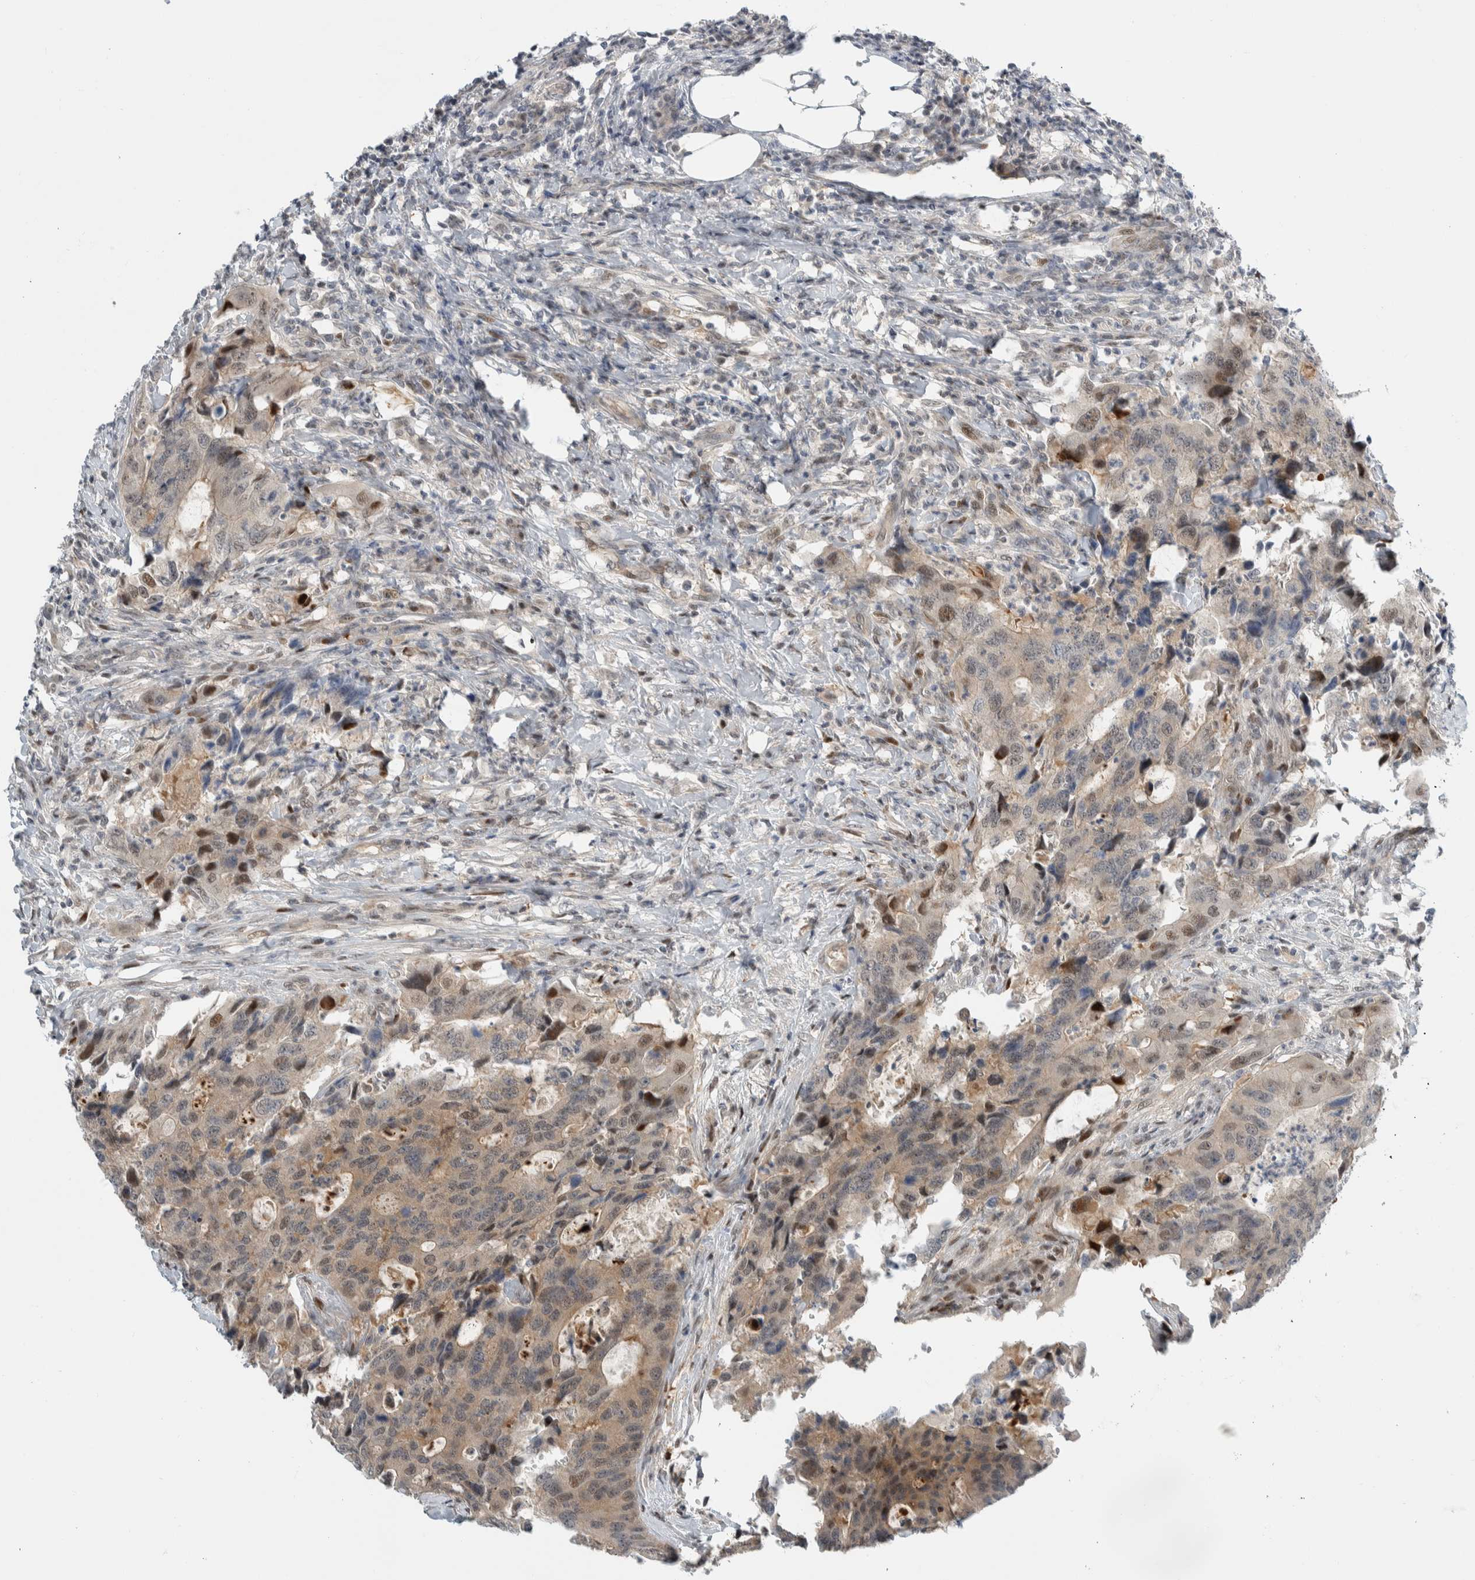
{"staining": {"intensity": "weak", "quantity": "<25%", "location": "cytoplasmic/membranous"}, "tissue": "colorectal cancer", "cell_type": "Tumor cells", "image_type": "cancer", "snomed": [{"axis": "morphology", "description": "Adenocarcinoma, NOS"}, {"axis": "topography", "description": "Colon"}], "caption": "Immunohistochemistry histopathology image of human colorectal adenocarcinoma stained for a protein (brown), which reveals no staining in tumor cells. Nuclei are stained in blue.", "gene": "NCR3LG1", "patient": {"sex": "male", "age": 71}}